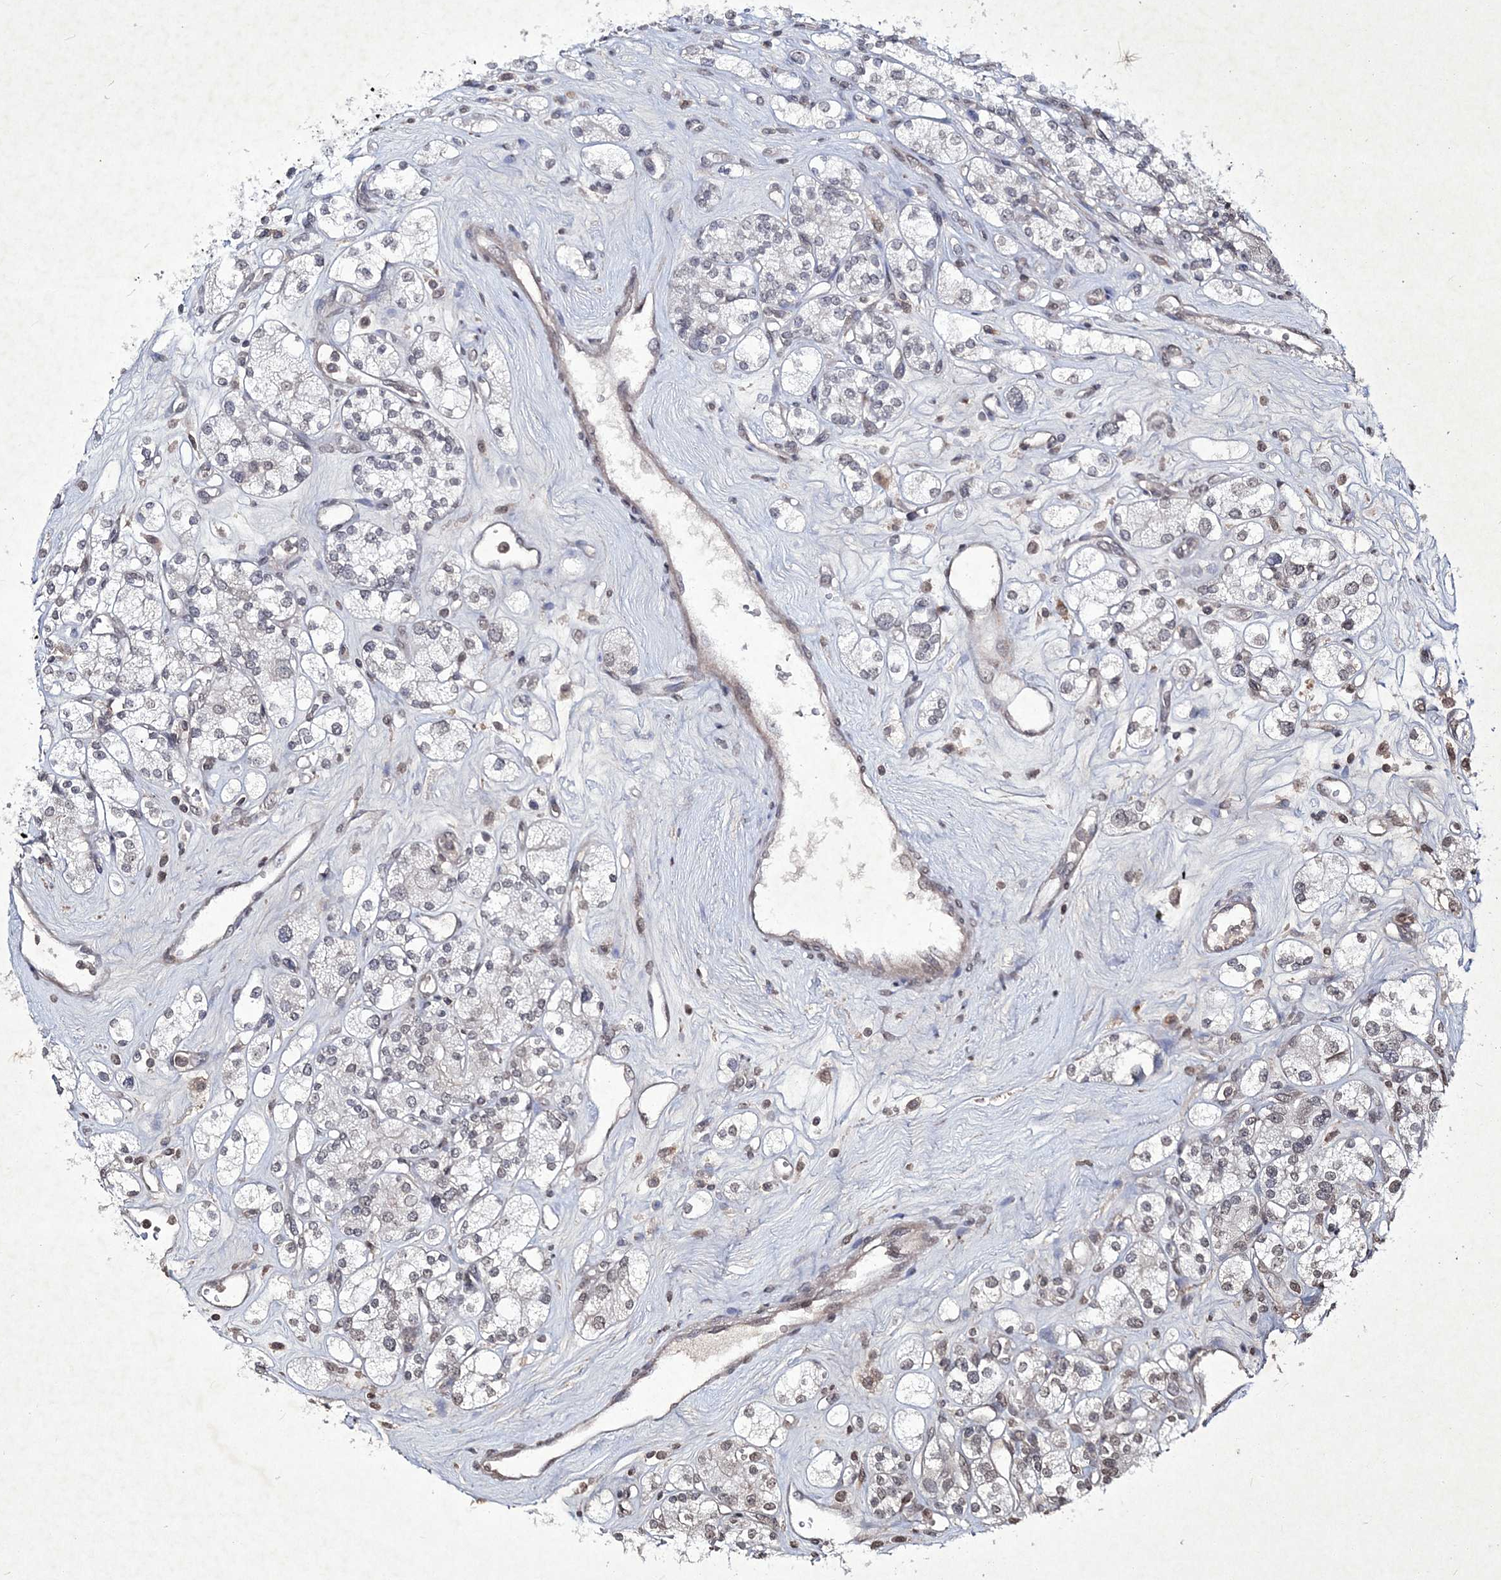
{"staining": {"intensity": "weak", "quantity": "<25%", "location": "nuclear"}, "tissue": "renal cancer", "cell_type": "Tumor cells", "image_type": "cancer", "snomed": [{"axis": "morphology", "description": "Adenocarcinoma, NOS"}, {"axis": "topography", "description": "Kidney"}], "caption": "Immunohistochemistry (IHC) of human renal cancer demonstrates no positivity in tumor cells. (DAB (3,3'-diaminobenzidine) IHC with hematoxylin counter stain).", "gene": "SOWAHB", "patient": {"sex": "male", "age": 77}}